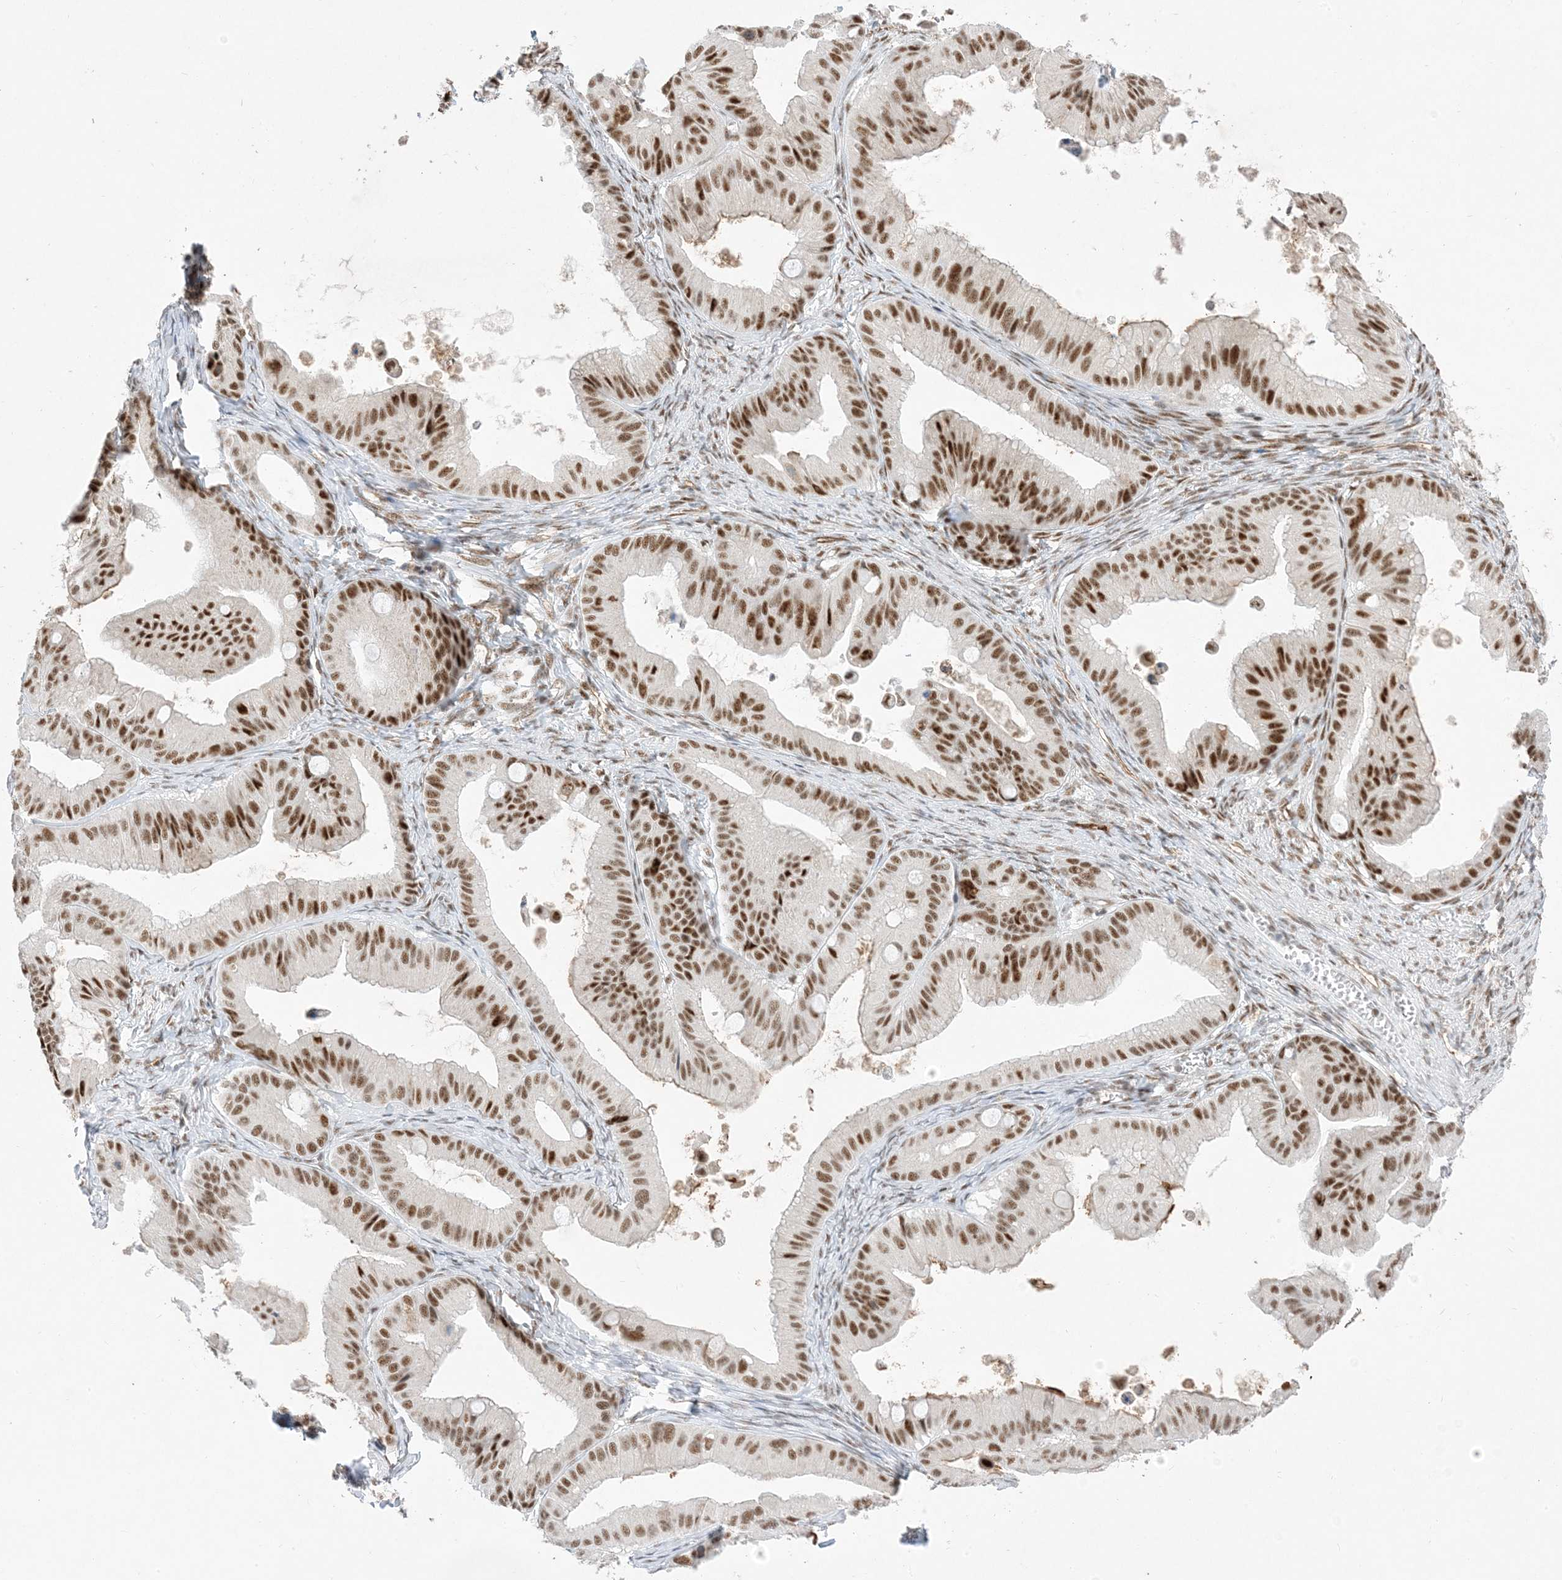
{"staining": {"intensity": "strong", "quantity": ">75%", "location": "nuclear"}, "tissue": "ovarian cancer", "cell_type": "Tumor cells", "image_type": "cancer", "snomed": [{"axis": "morphology", "description": "Cystadenocarcinoma, mucinous, NOS"}, {"axis": "topography", "description": "Ovary"}], "caption": "Immunohistochemical staining of human ovarian cancer exhibits high levels of strong nuclear protein expression in approximately >75% of tumor cells.", "gene": "SF3A3", "patient": {"sex": "female", "age": 71}}